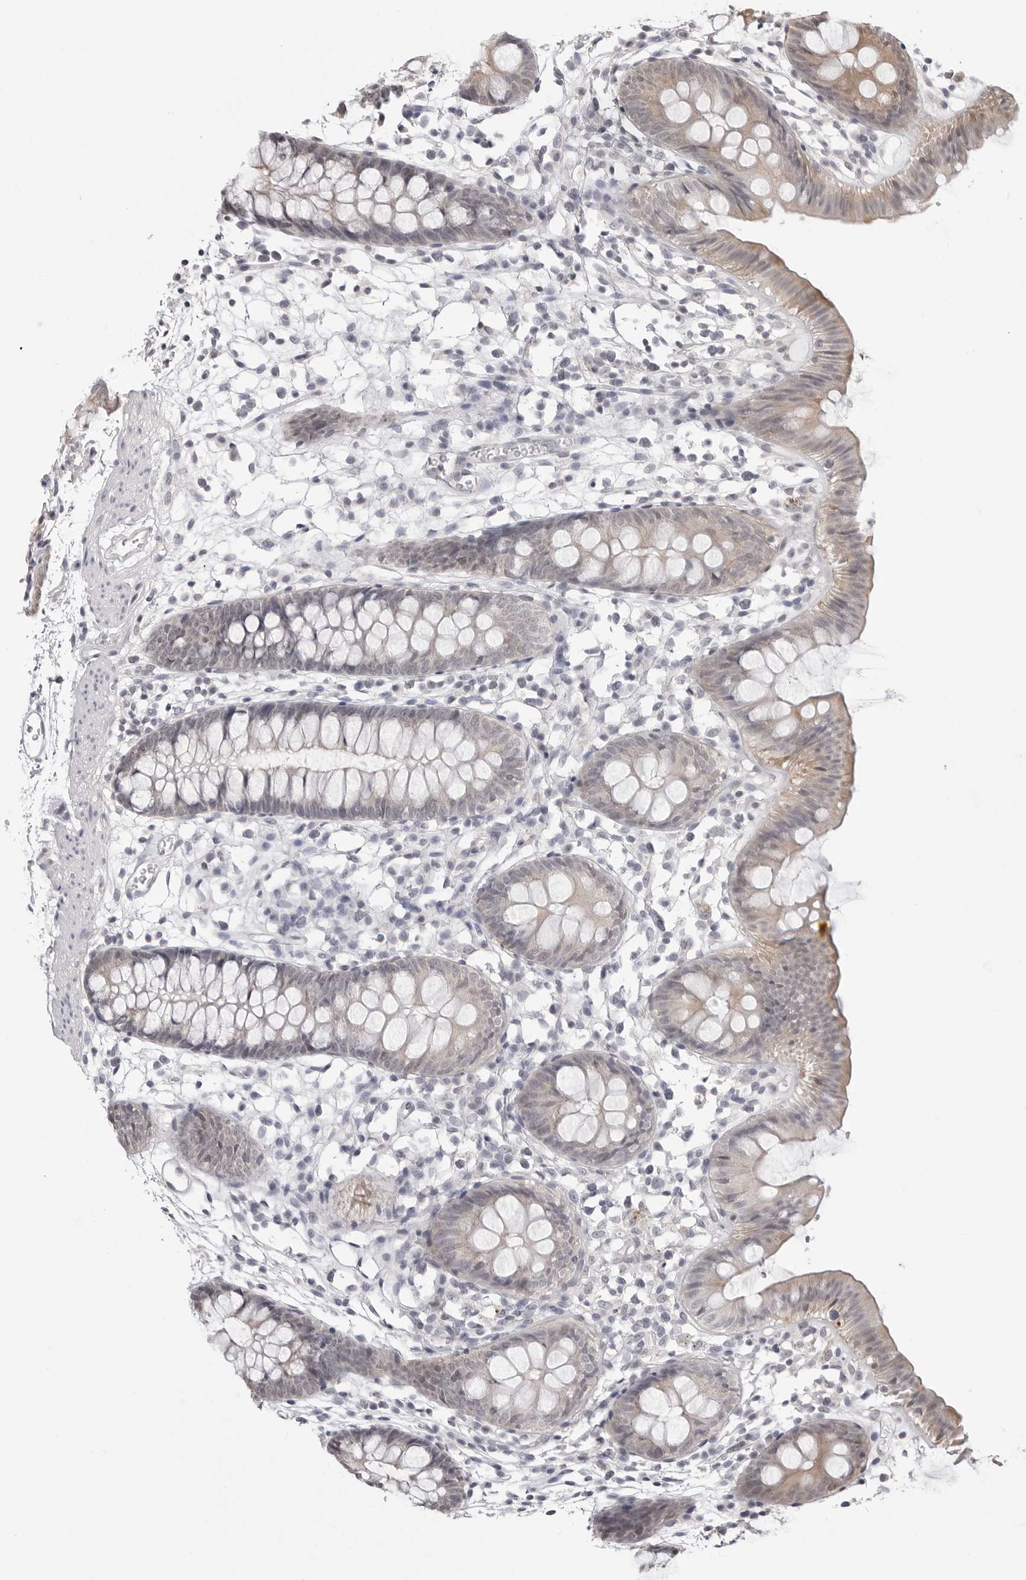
{"staining": {"intensity": "weak", "quantity": "<25%", "location": "cytoplasmic/membranous,nuclear"}, "tissue": "colon", "cell_type": "Endothelial cells", "image_type": "normal", "snomed": [{"axis": "morphology", "description": "Normal tissue, NOS"}, {"axis": "topography", "description": "Colon"}], "caption": "This image is of benign colon stained with immunohistochemistry (IHC) to label a protein in brown with the nuclei are counter-stained blue. There is no expression in endothelial cells.", "gene": "YWHAG", "patient": {"sex": "male", "age": 56}}